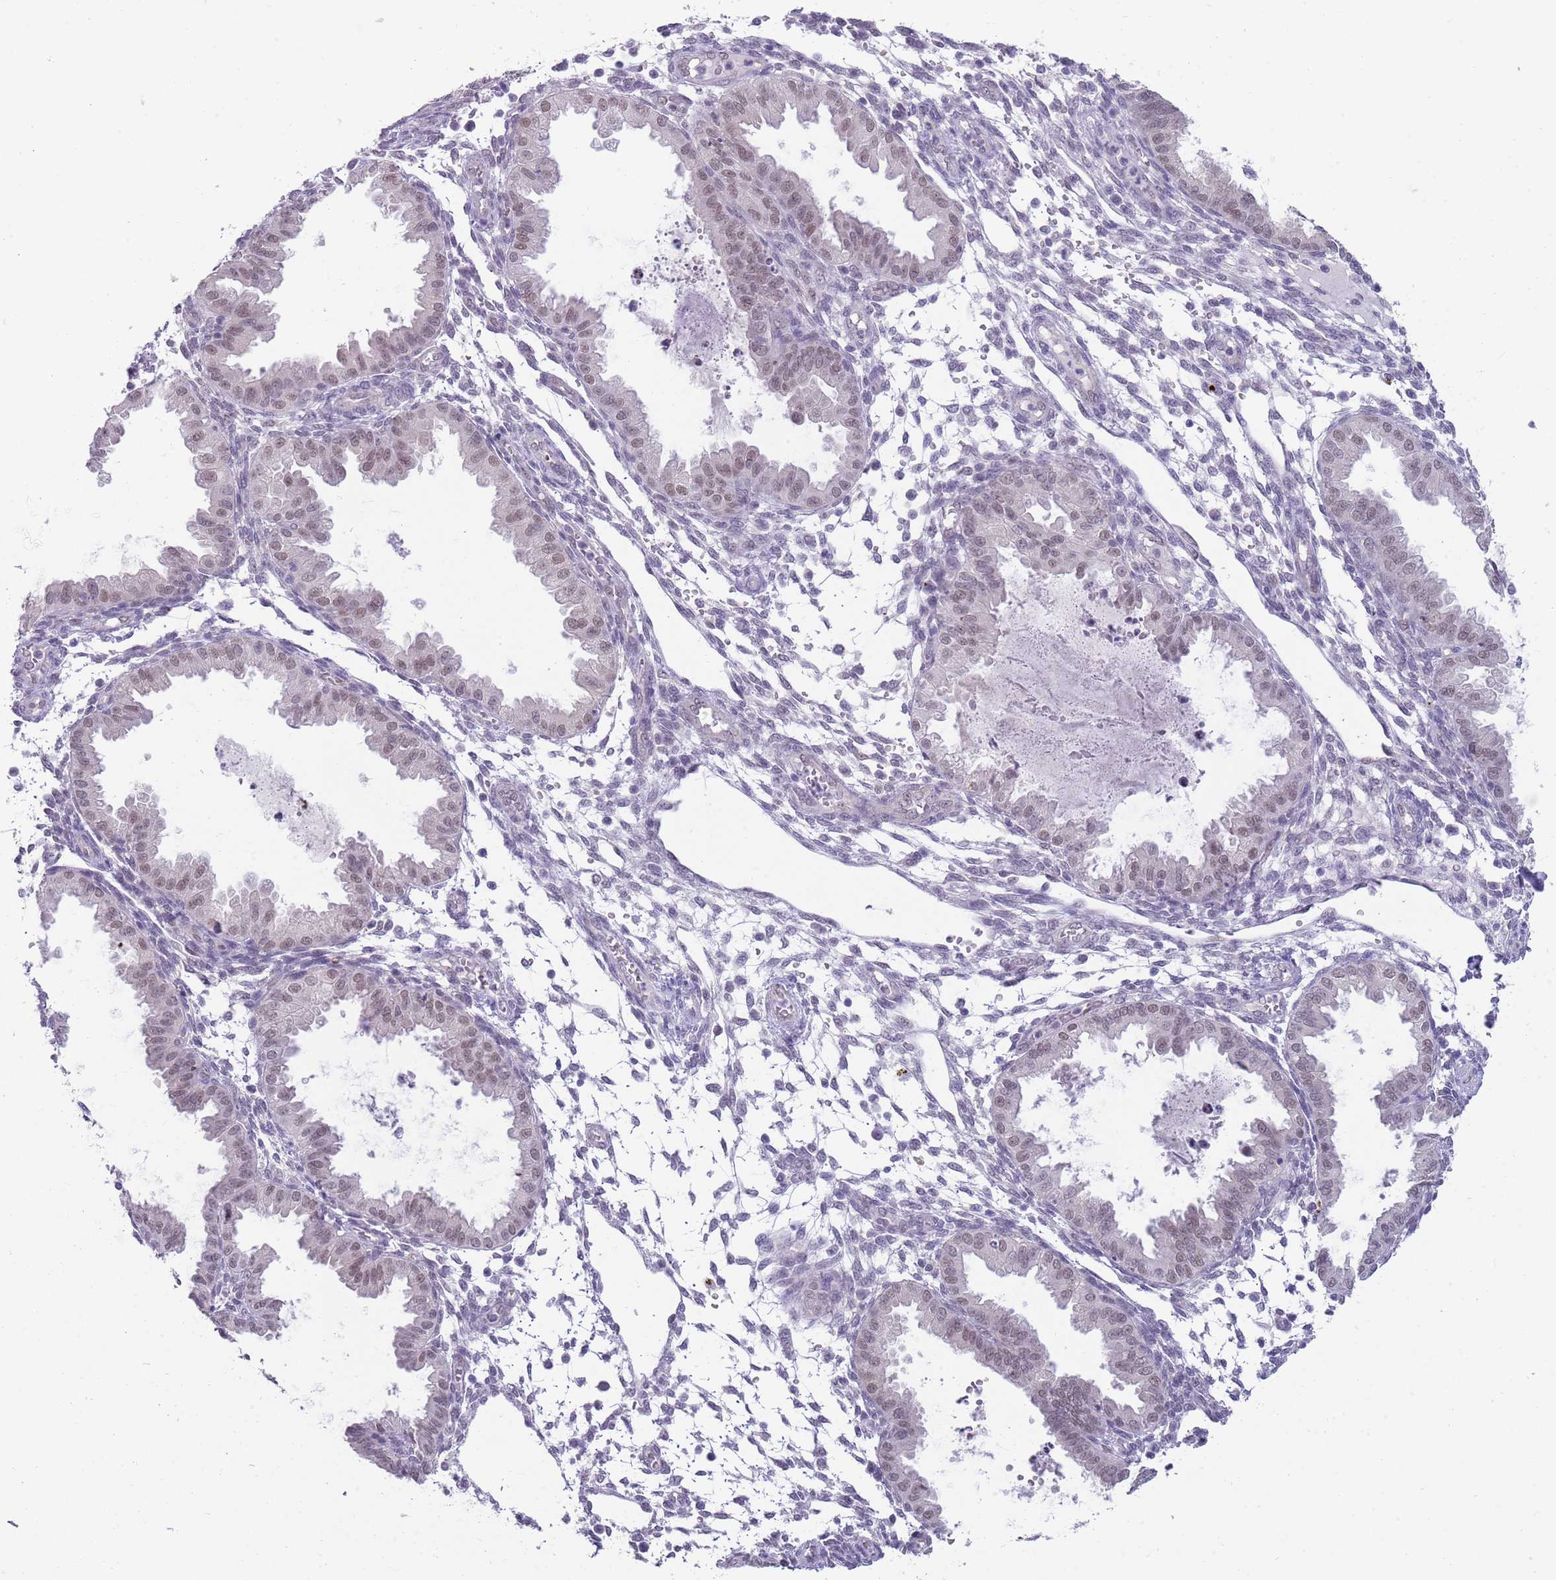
{"staining": {"intensity": "negative", "quantity": "none", "location": "none"}, "tissue": "endometrium", "cell_type": "Cells in endometrial stroma", "image_type": "normal", "snomed": [{"axis": "morphology", "description": "Normal tissue, NOS"}, {"axis": "topography", "description": "Endometrium"}], "caption": "Protein analysis of unremarkable endometrium reveals no significant positivity in cells in endometrial stroma. (Immunohistochemistry (ihc), brightfield microscopy, high magnification).", "gene": "SEPHS2", "patient": {"sex": "female", "age": 33}}